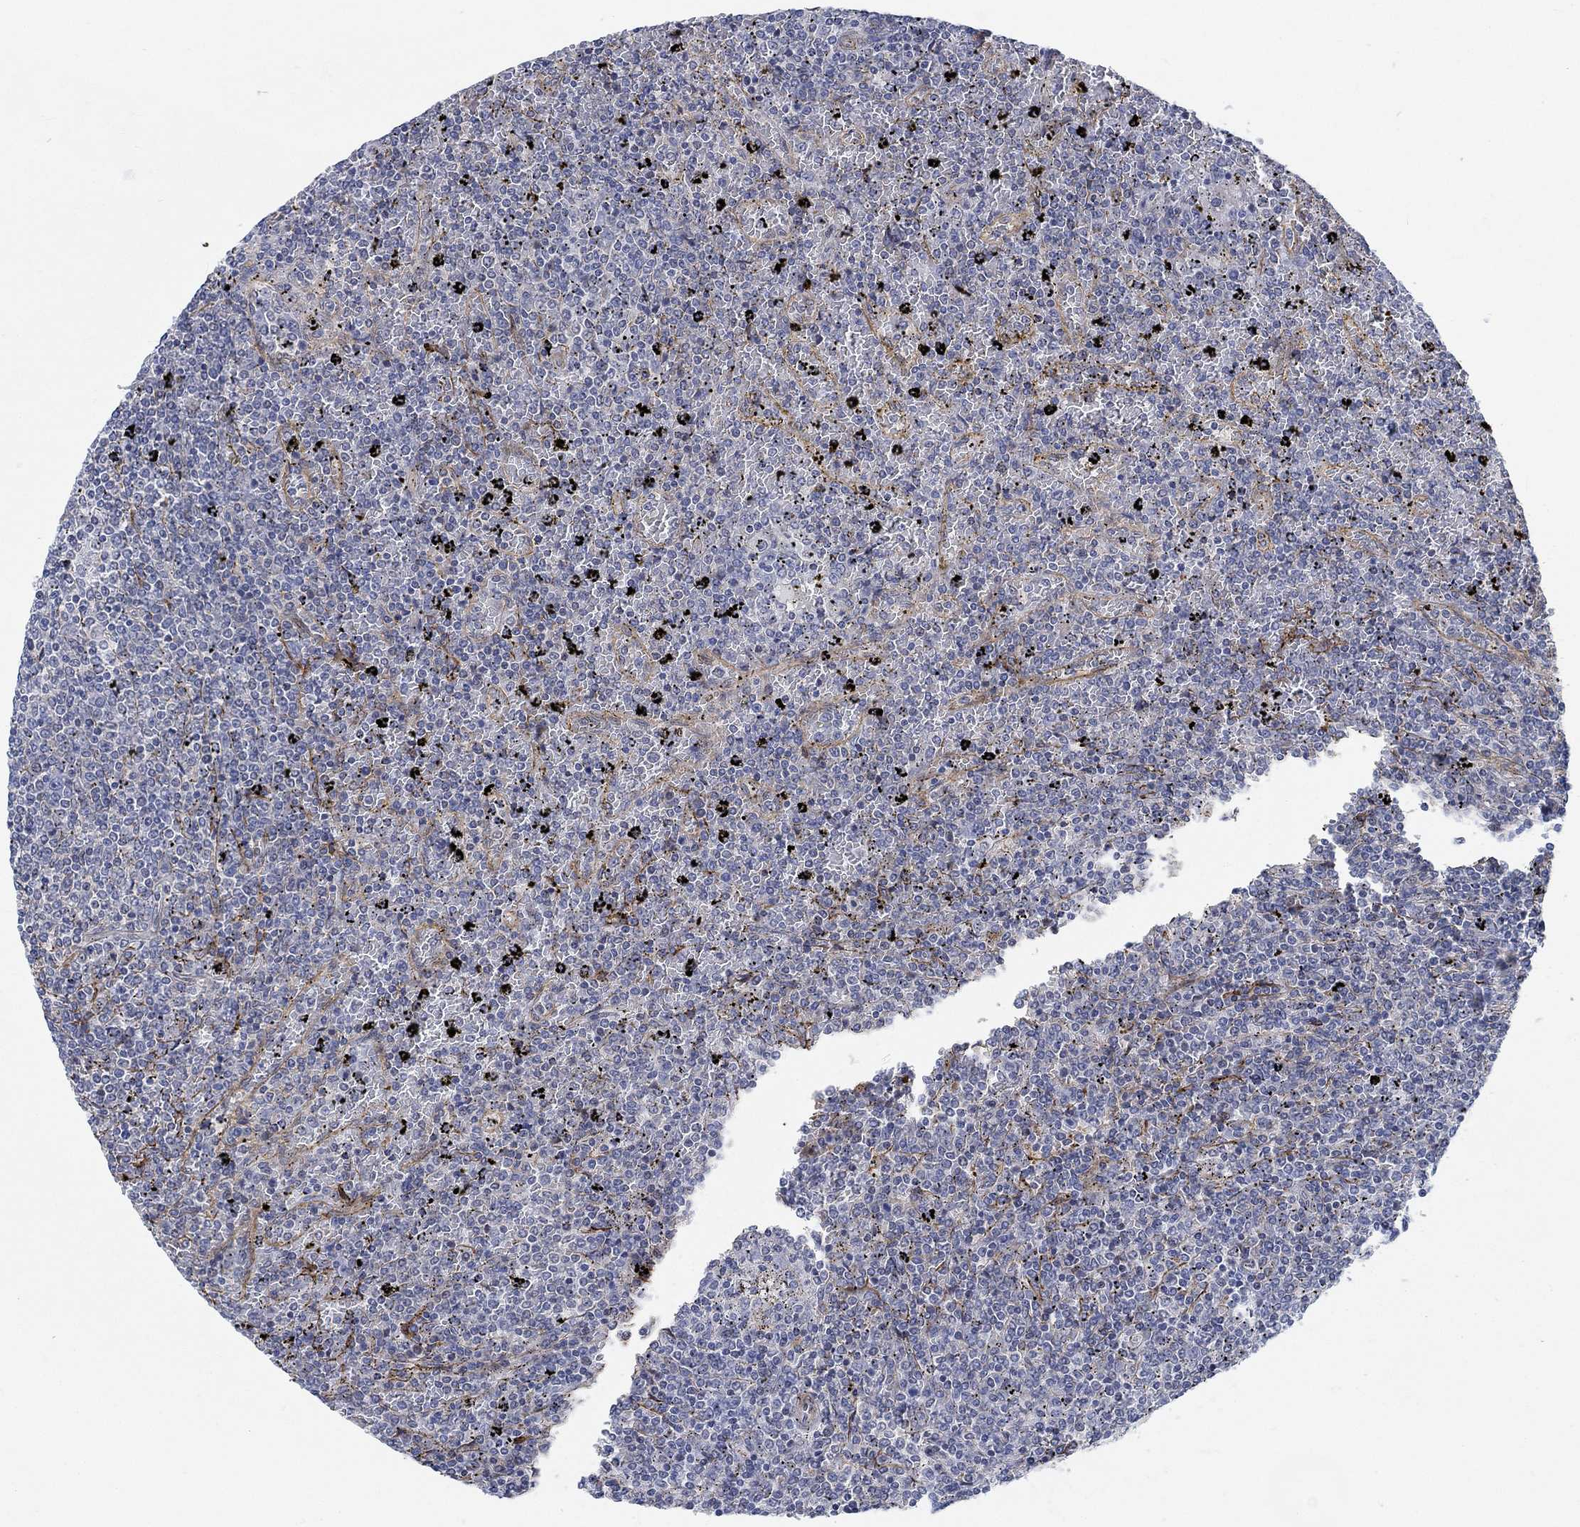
{"staining": {"intensity": "negative", "quantity": "none", "location": "none"}, "tissue": "lymphoma", "cell_type": "Tumor cells", "image_type": "cancer", "snomed": [{"axis": "morphology", "description": "Malignant lymphoma, non-Hodgkin's type, Low grade"}, {"axis": "topography", "description": "Spleen"}], "caption": "Immunohistochemical staining of lymphoma reveals no significant staining in tumor cells. (DAB IHC visualized using brightfield microscopy, high magnification).", "gene": "KCNH8", "patient": {"sex": "female", "age": 77}}